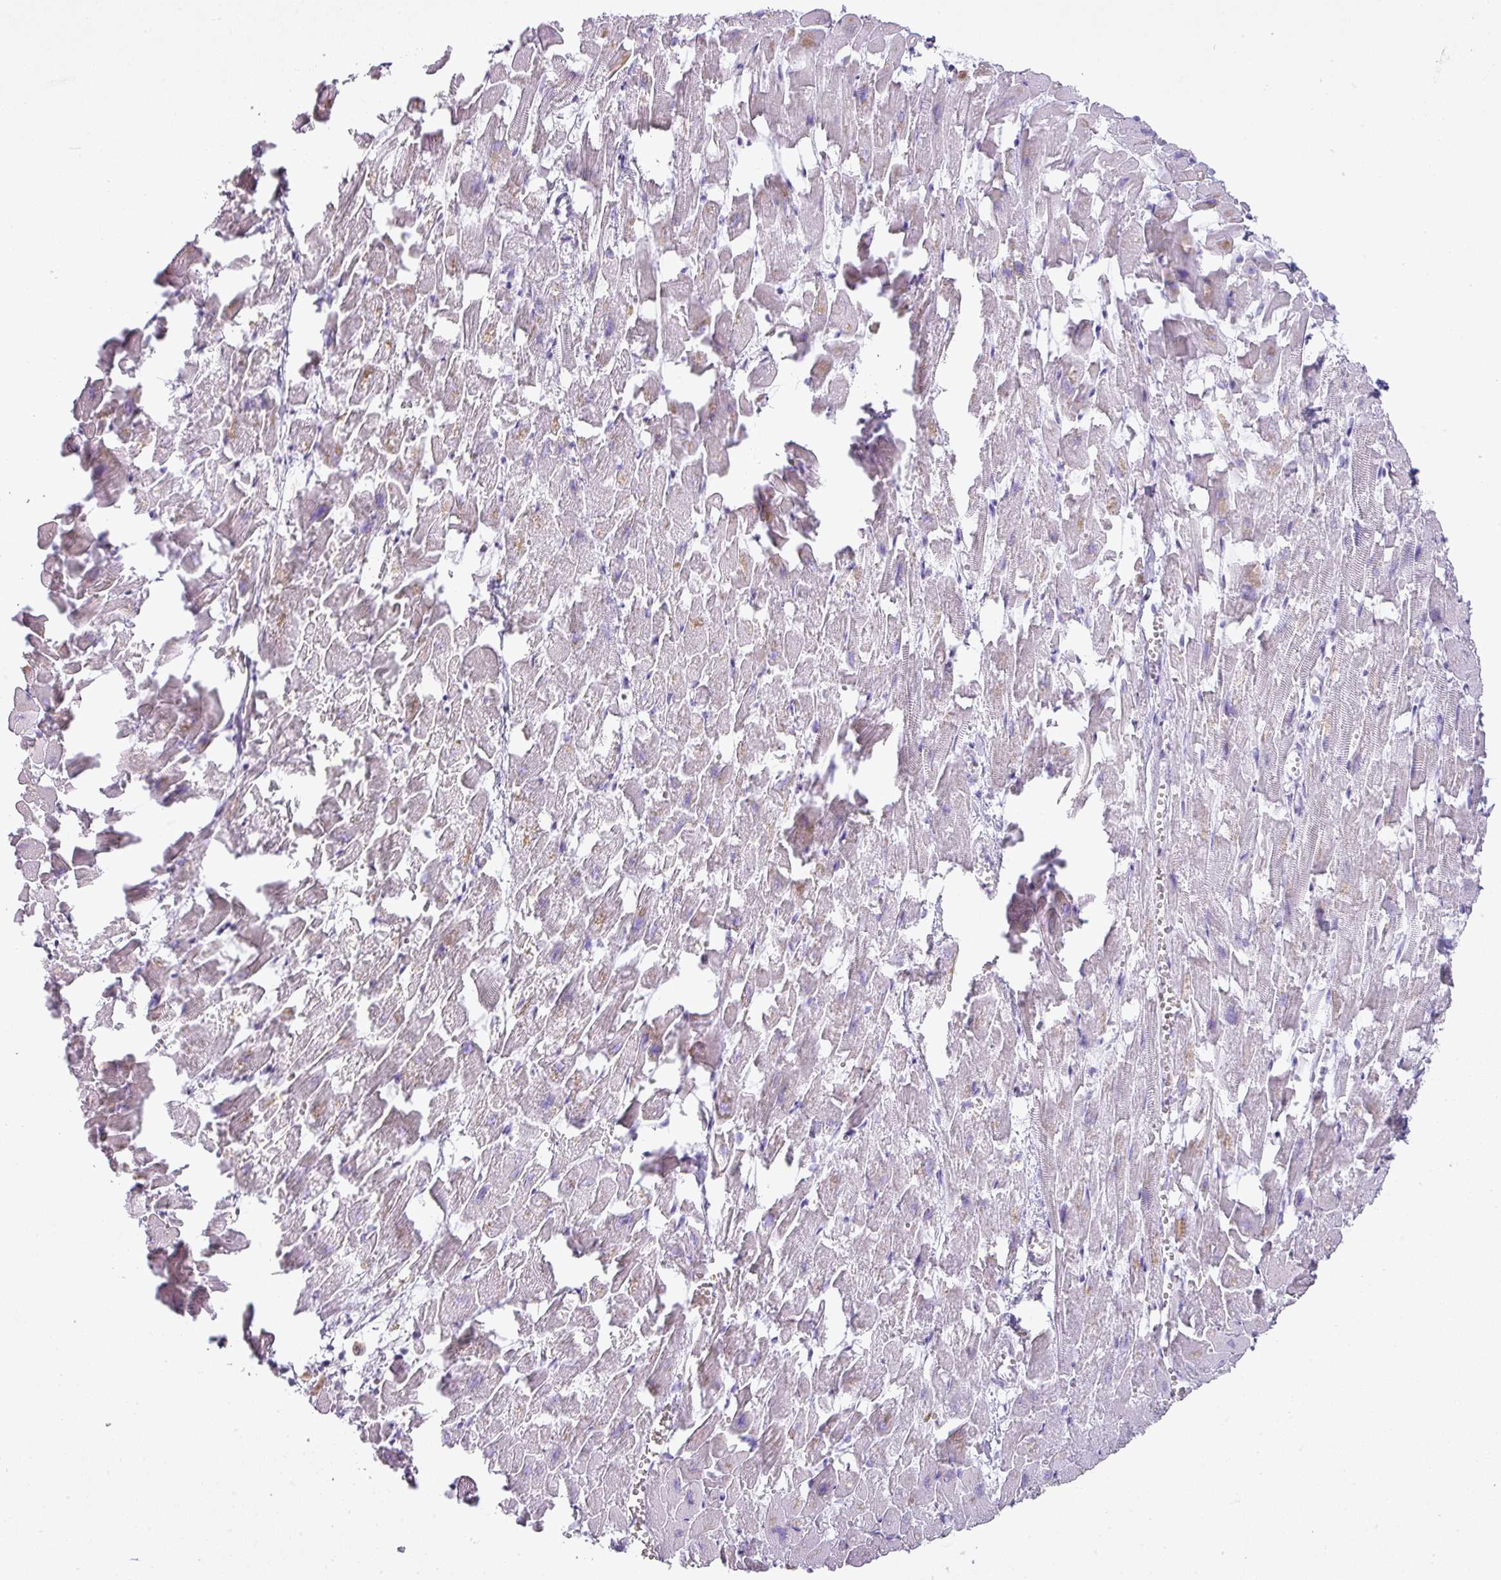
{"staining": {"intensity": "negative", "quantity": "none", "location": "none"}, "tissue": "heart muscle", "cell_type": "Cardiomyocytes", "image_type": "normal", "snomed": [{"axis": "morphology", "description": "Normal tissue, NOS"}, {"axis": "topography", "description": "Heart"}], "caption": "Immunohistochemistry (IHC) histopathology image of unremarkable heart muscle: heart muscle stained with DAB reveals no significant protein expression in cardiomyocytes.", "gene": "PGA3", "patient": {"sex": "female", "age": 64}}